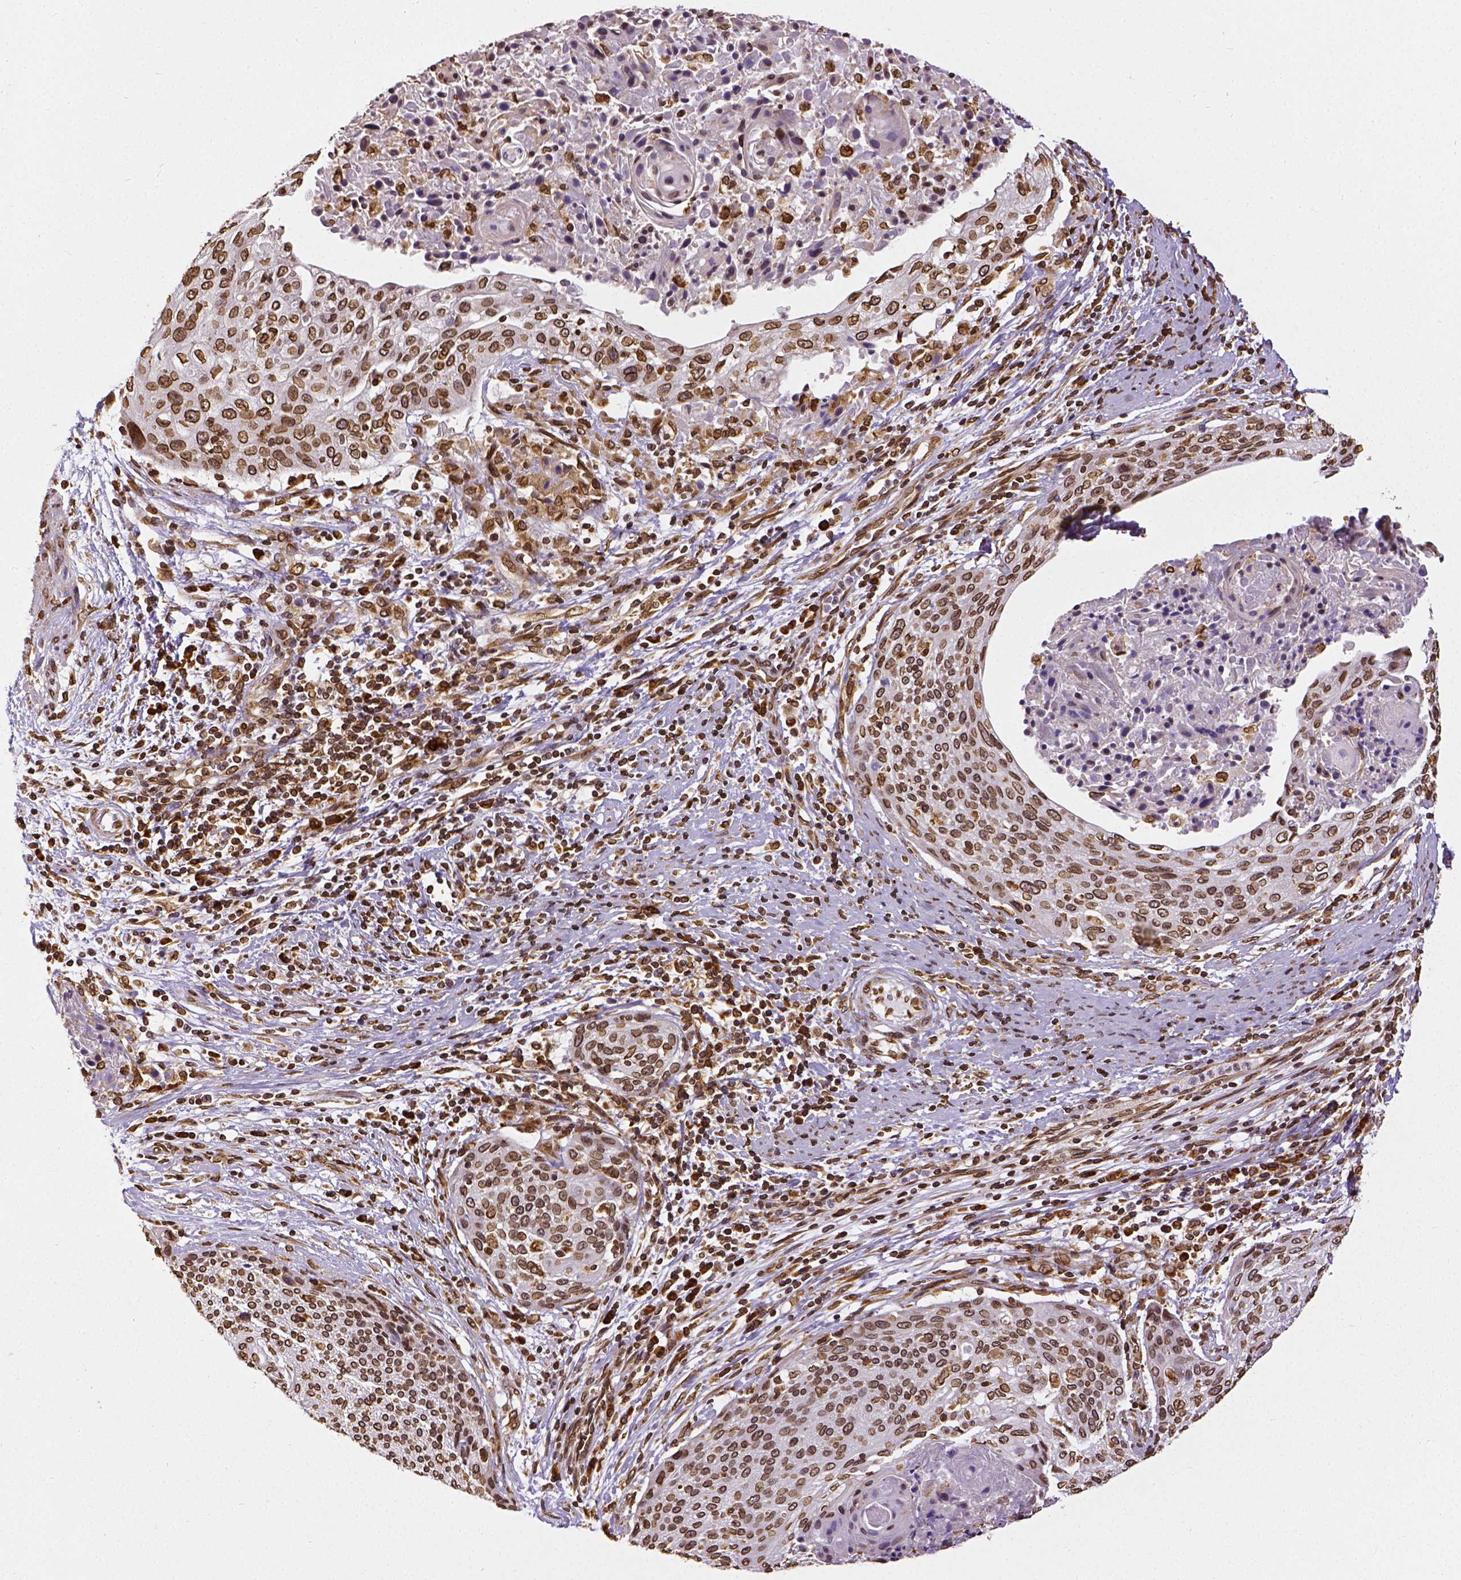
{"staining": {"intensity": "moderate", "quantity": ">75%", "location": "cytoplasmic/membranous,nuclear"}, "tissue": "cervical cancer", "cell_type": "Tumor cells", "image_type": "cancer", "snomed": [{"axis": "morphology", "description": "Squamous cell carcinoma, NOS"}, {"axis": "topography", "description": "Cervix"}], "caption": "Immunohistochemical staining of cervical cancer (squamous cell carcinoma) demonstrates medium levels of moderate cytoplasmic/membranous and nuclear staining in about >75% of tumor cells.", "gene": "MTDH", "patient": {"sex": "female", "age": 31}}